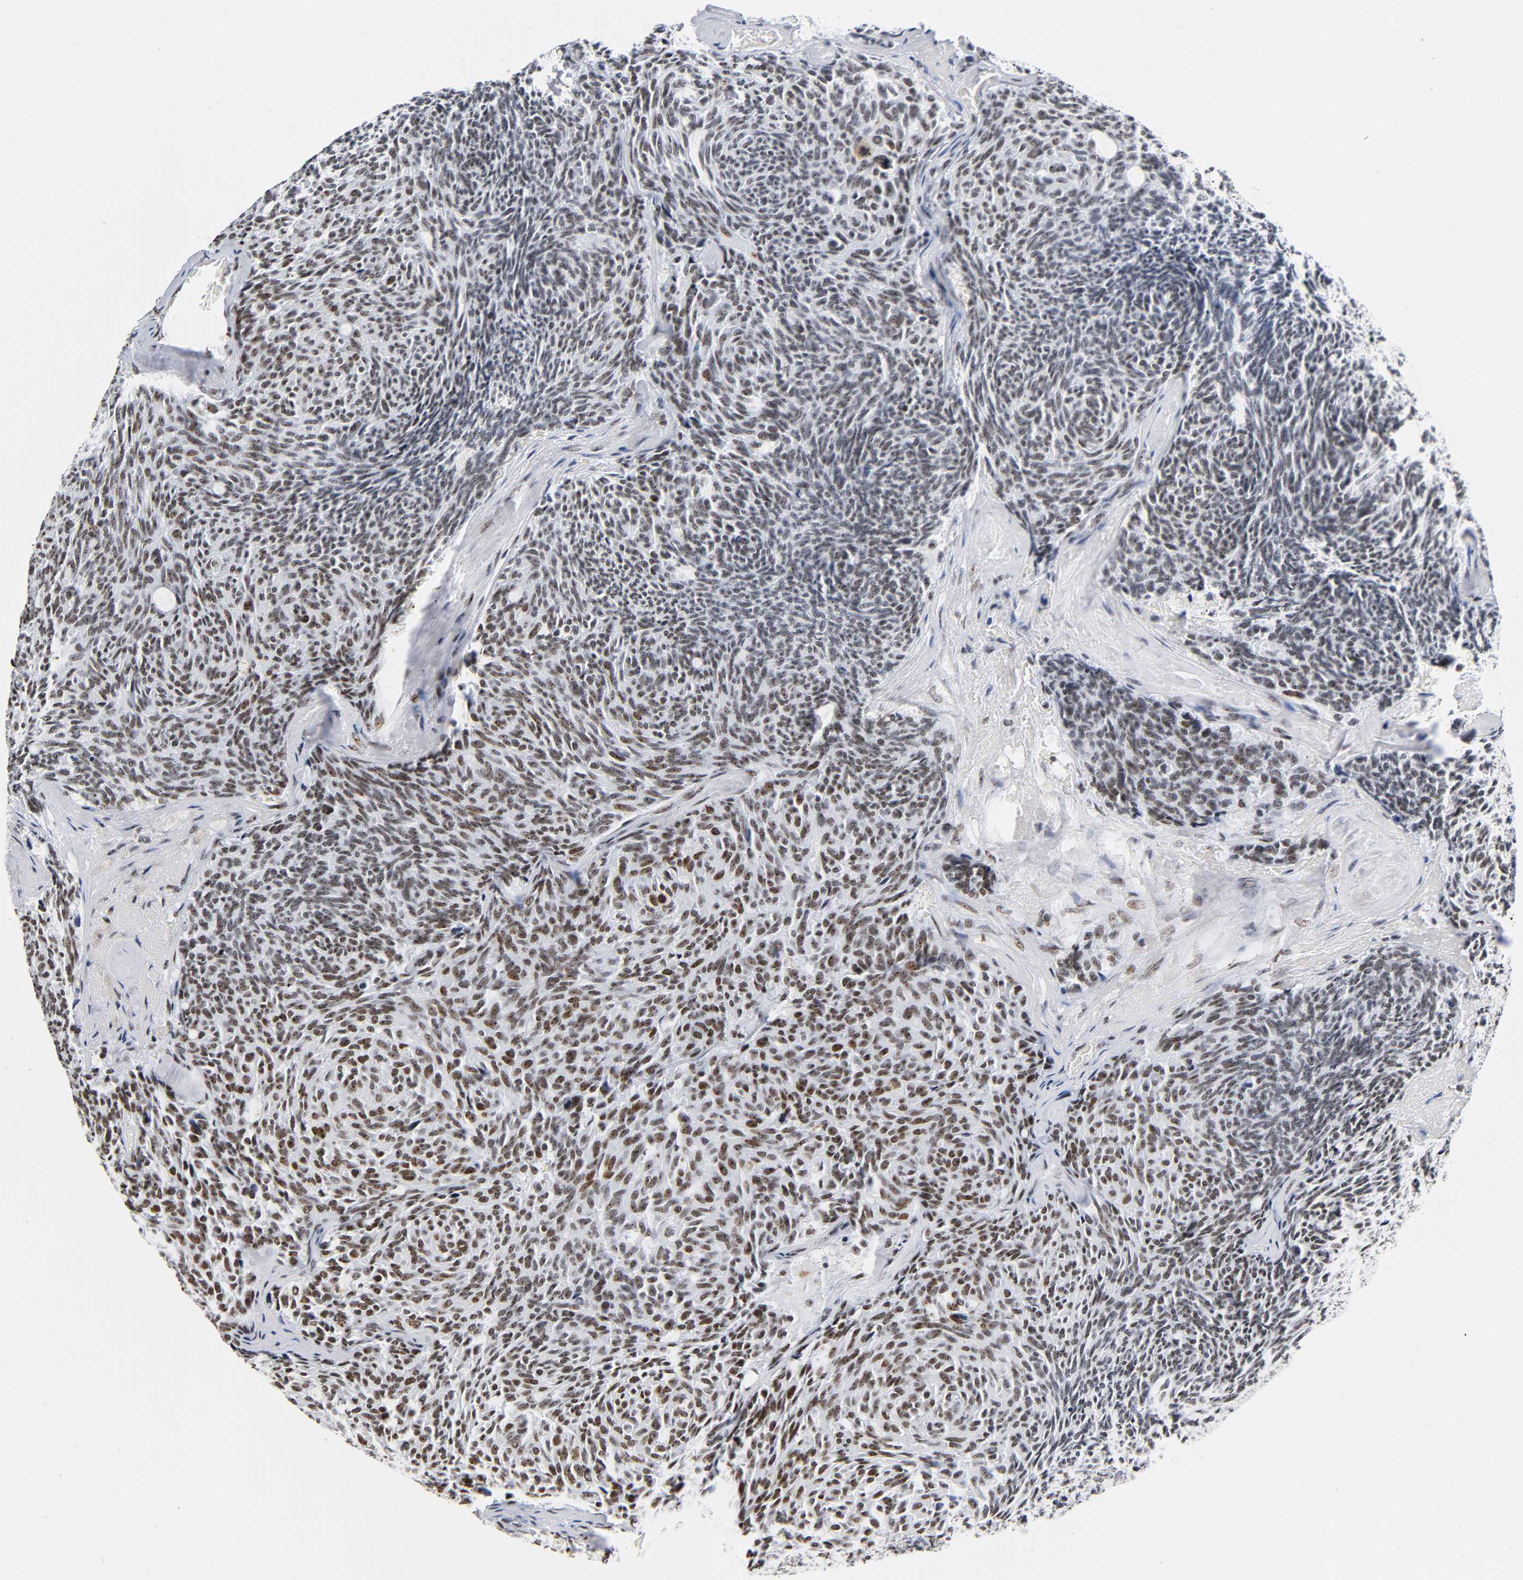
{"staining": {"intensity": "moderate", "quantity": ">75%", "location": "nuclear"}, "tissue": "carcinoid", "cell_type": "Tumor cells", "image_type": "cancer", "snomed": [{"axis": "morphology", "description": "Carcinoid, malignant, NOS"}, {"axis": "topography", "description": "Pancreas"}], "caption": "An immunohistochemistry (IHC) micrograph of tumor tissue is shown. Protein staining in brown highlights moderate nuclear positivity in carcinoid (malignant) within tumor cells.", "gene": "UBTF", "patient": {"sex": "female", "age": 54}}